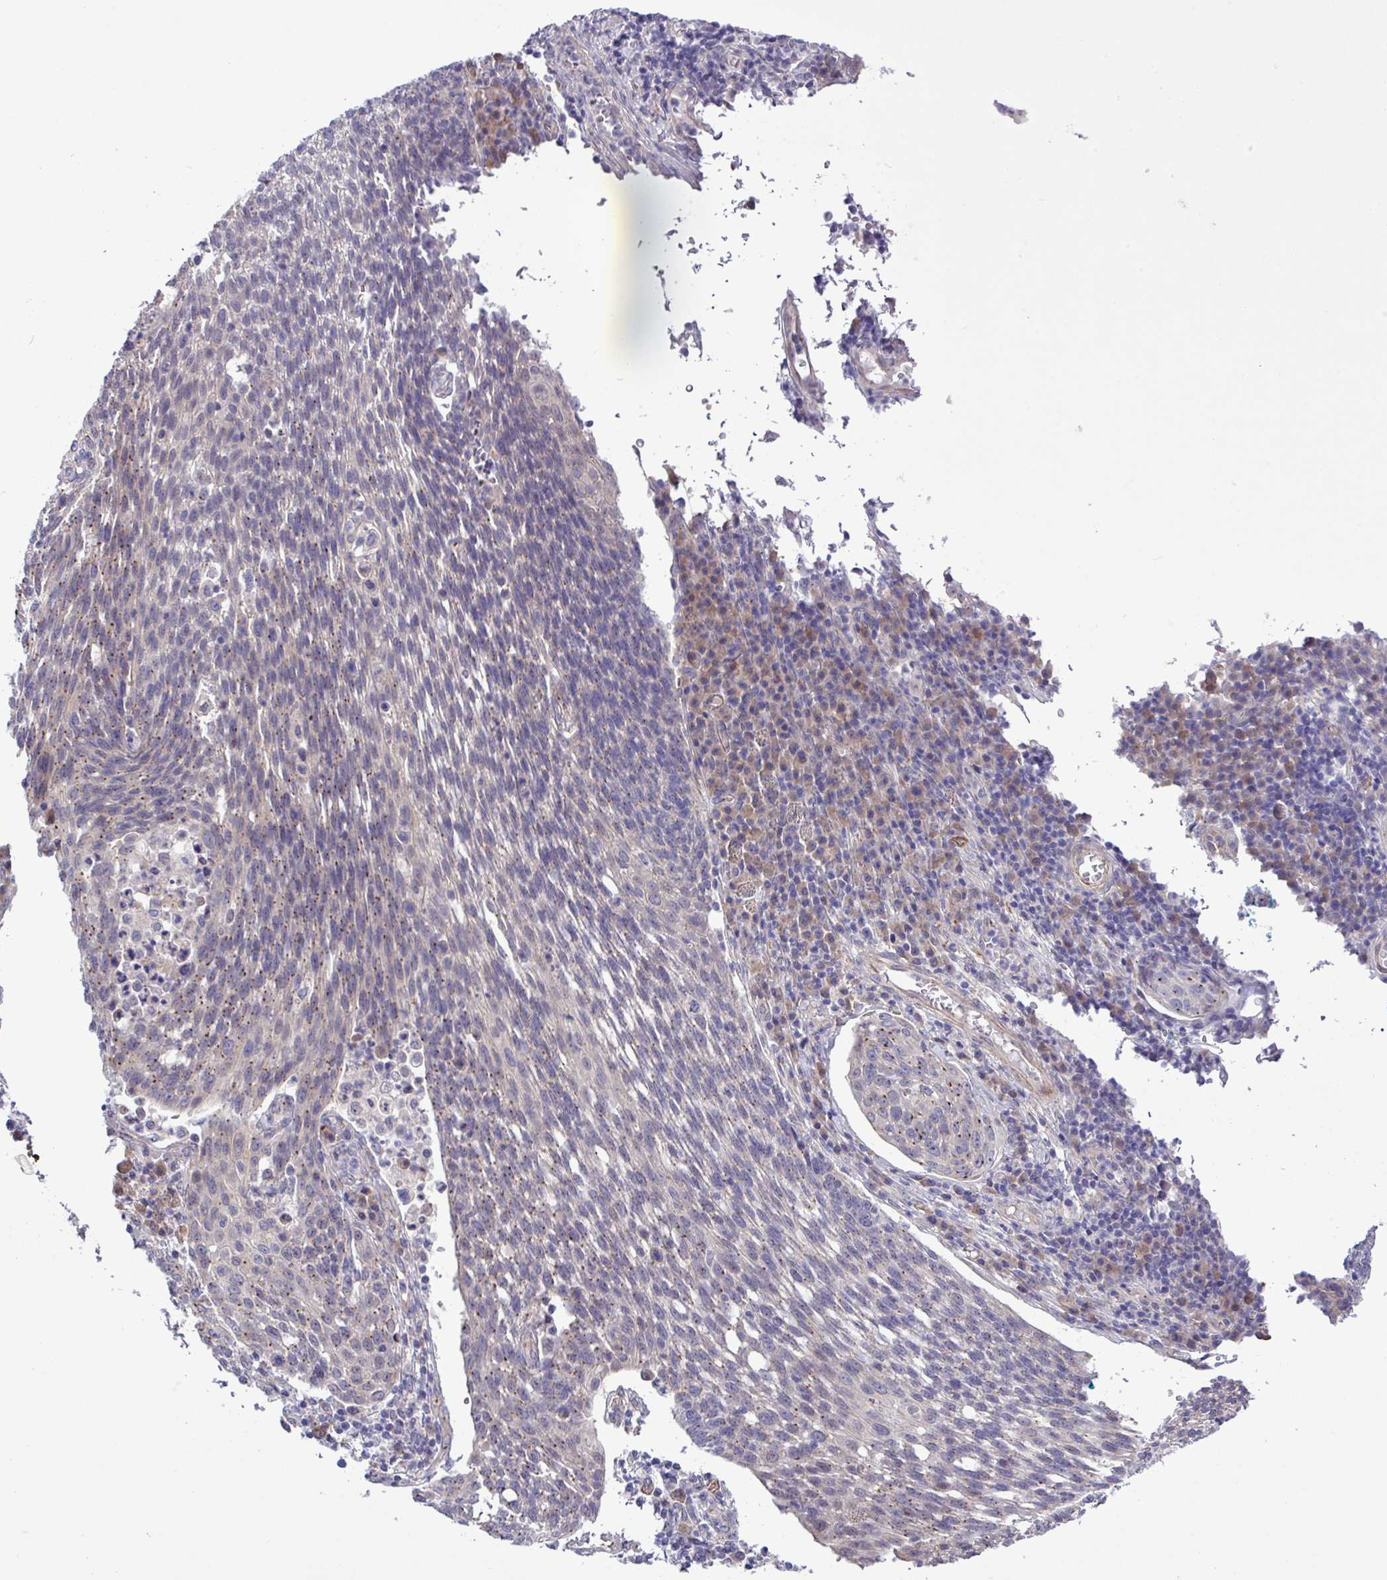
{"staining": {"intensity": "moderate", "quantity": "25%-75%", "location": "cytoplasmic/membranous"}, "tissue": "cervical cancer", "cell_type": "Tumor cells", "image_type": "cancer", "snomed": [{"axis": "morphology", "description": "Squamous cell carcinoma, NOS"}, {"axis": "topography", "description": "Cervix"}], "caption": "The image exhibits staining of squamous cell carcinoma (cervical), revealing moderate cytoplasmic/membranous protein positivity (brown color) within tumor cells.", "gene": "SPINK8", "patient": {"sex": "female", "age": 34}}